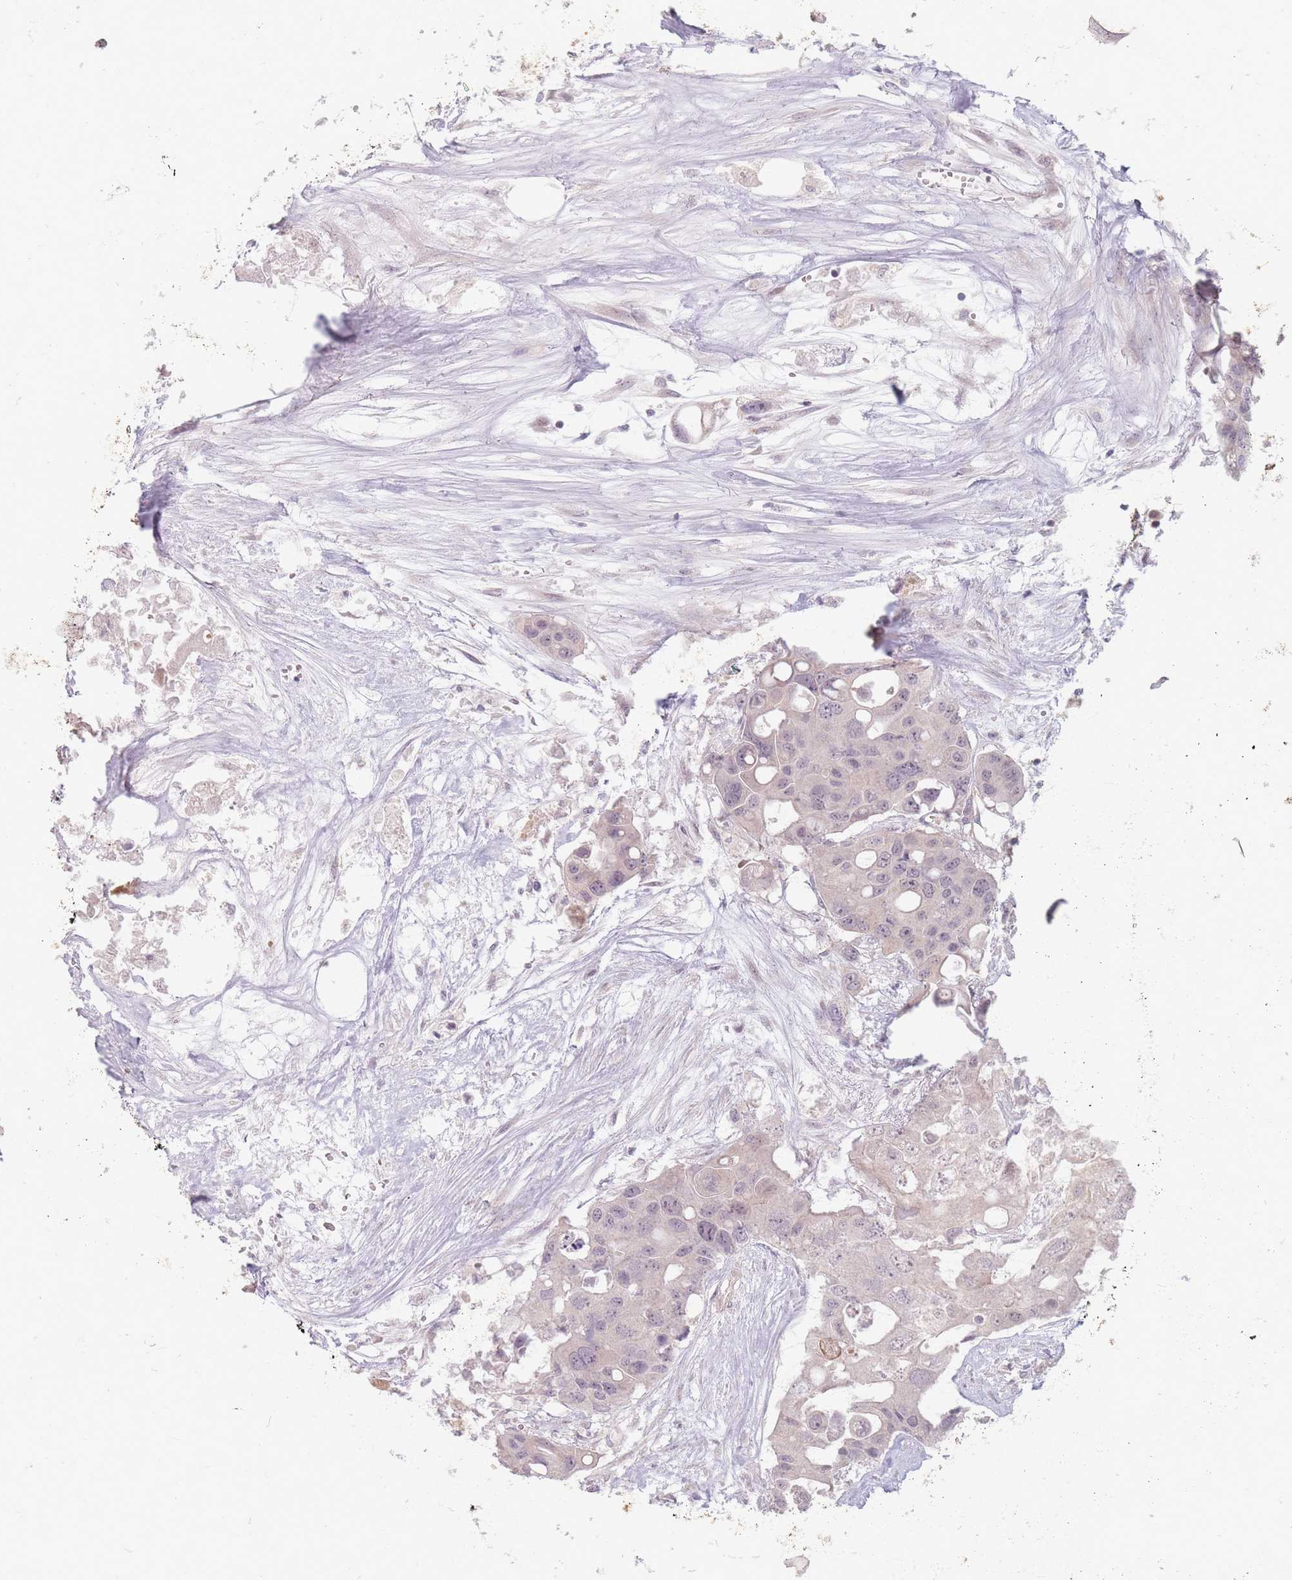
{"staining": {"intensity": "weak", "quantity": "25%-75%", "location": "cytoplasmic/membranous"}, "tissue": "colorectal cancer", "cell_type": "Tumor cells", "image_type": "cancer", "snomed": [{"axis": "morphology", "description": "Adenocarcinoma, NOS"}, {"axis": "topography", "description": "Colon"}], "caption": "Weak cytoplasmic/membranous positivity is identified in about 25%-75% of tumor cells in adenocarcinoma (colorectal).", "gene": "GABRA6", "patient": {"sex": "male", "age": 77}}